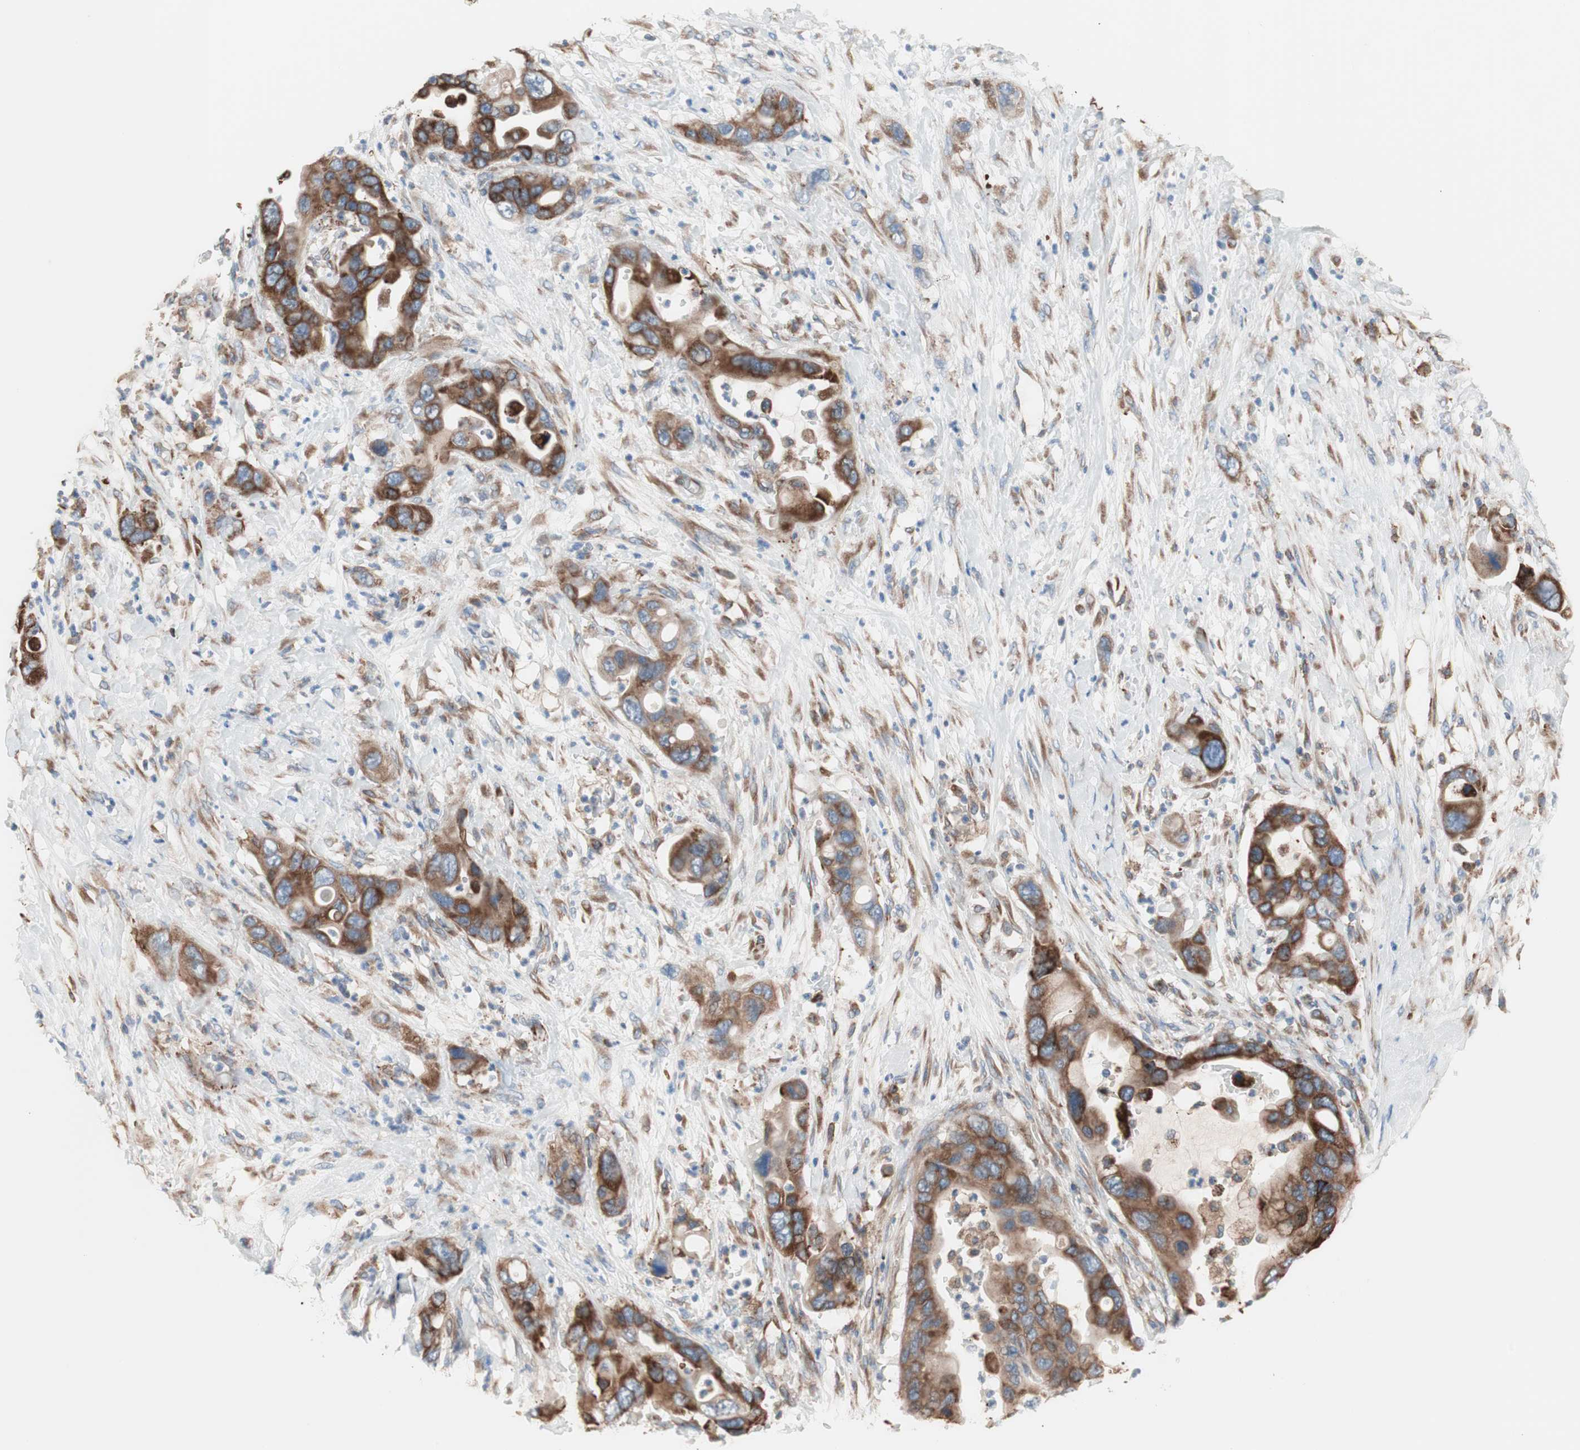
{"staining": {"intensity": "moderate", "quantity": ">75%", "location": "cytoplasmic/membranous"}, "tissue": "pancreatic cancer", "cell_type": "Tumor cells", "image_type": "cancer", "snomed": [{"axis": "morphology", "description": "Adenocarcinoma, NOS"}, {"axis": "topography", "description": "Pancreas"}], "caption": "IHC of pancreatic cancer (adenocarcinoma) displays medium levels of moderate cytoplasmic/membranous staining in approximately >75% of tumor cells.", "gene": "SLC27A4", "patient": {"sex": "female", "age": 71}}